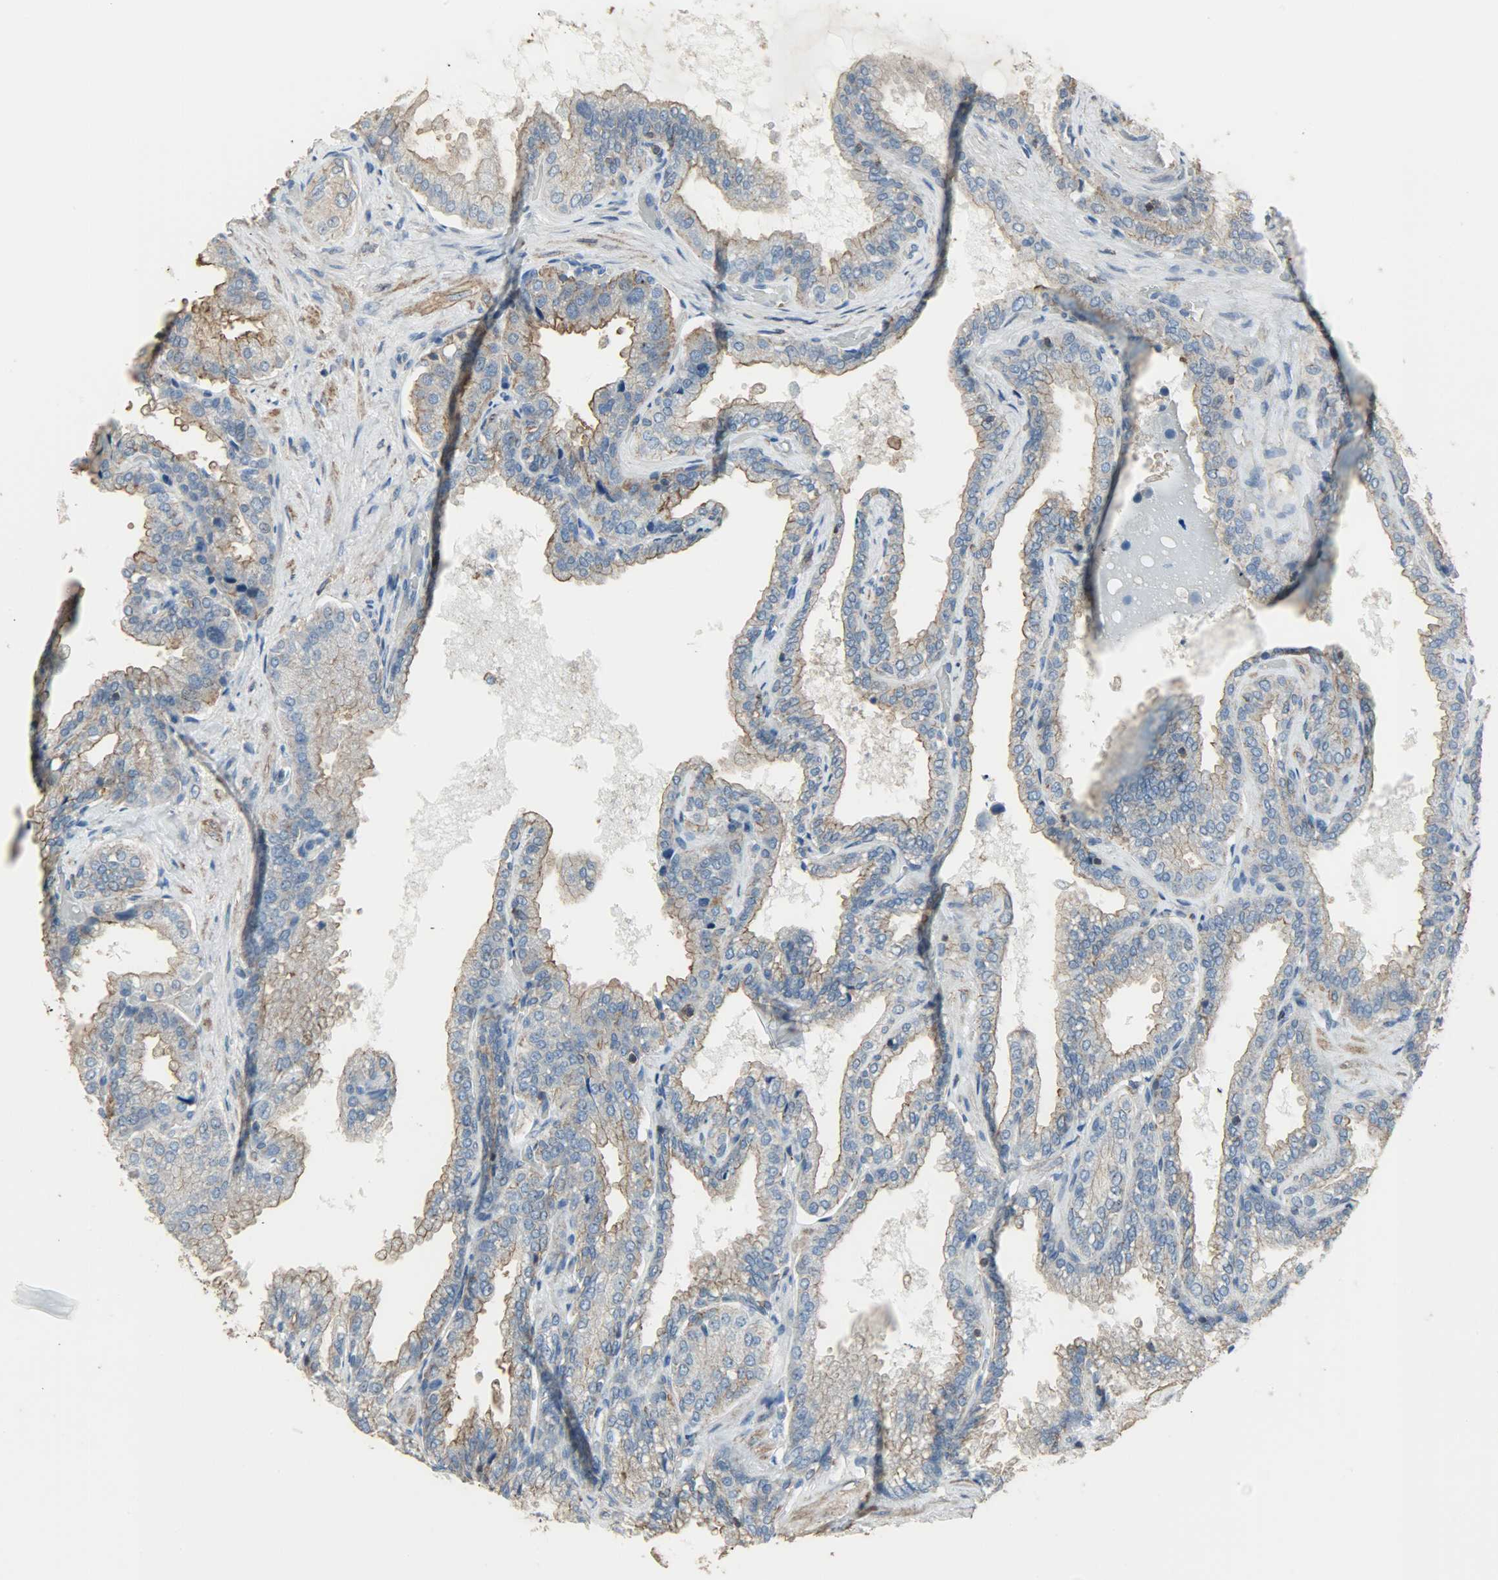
{"staining": {"intensity": "weak", "quantity": ">75%", "location": "cytoplasmic/membranous"}, "tissue": "seminal vesicle", "cell_type": "Glandular cells", "image_type": "normal", "snomed": [{"axis": "morphology", "description": "Normal tissue, NOS"}, {"axis": "topography", "description": "Seminal veicle"}], "caption": "This histopathology image demonstrates immunohistochemistry staining of benign human seminal vesicle, with low weak cytoplasmic/membranous positivity in about >75% of glandular cells.", "gene": "DNAJA4", "patient": {"sex": "male", "age": 46}}